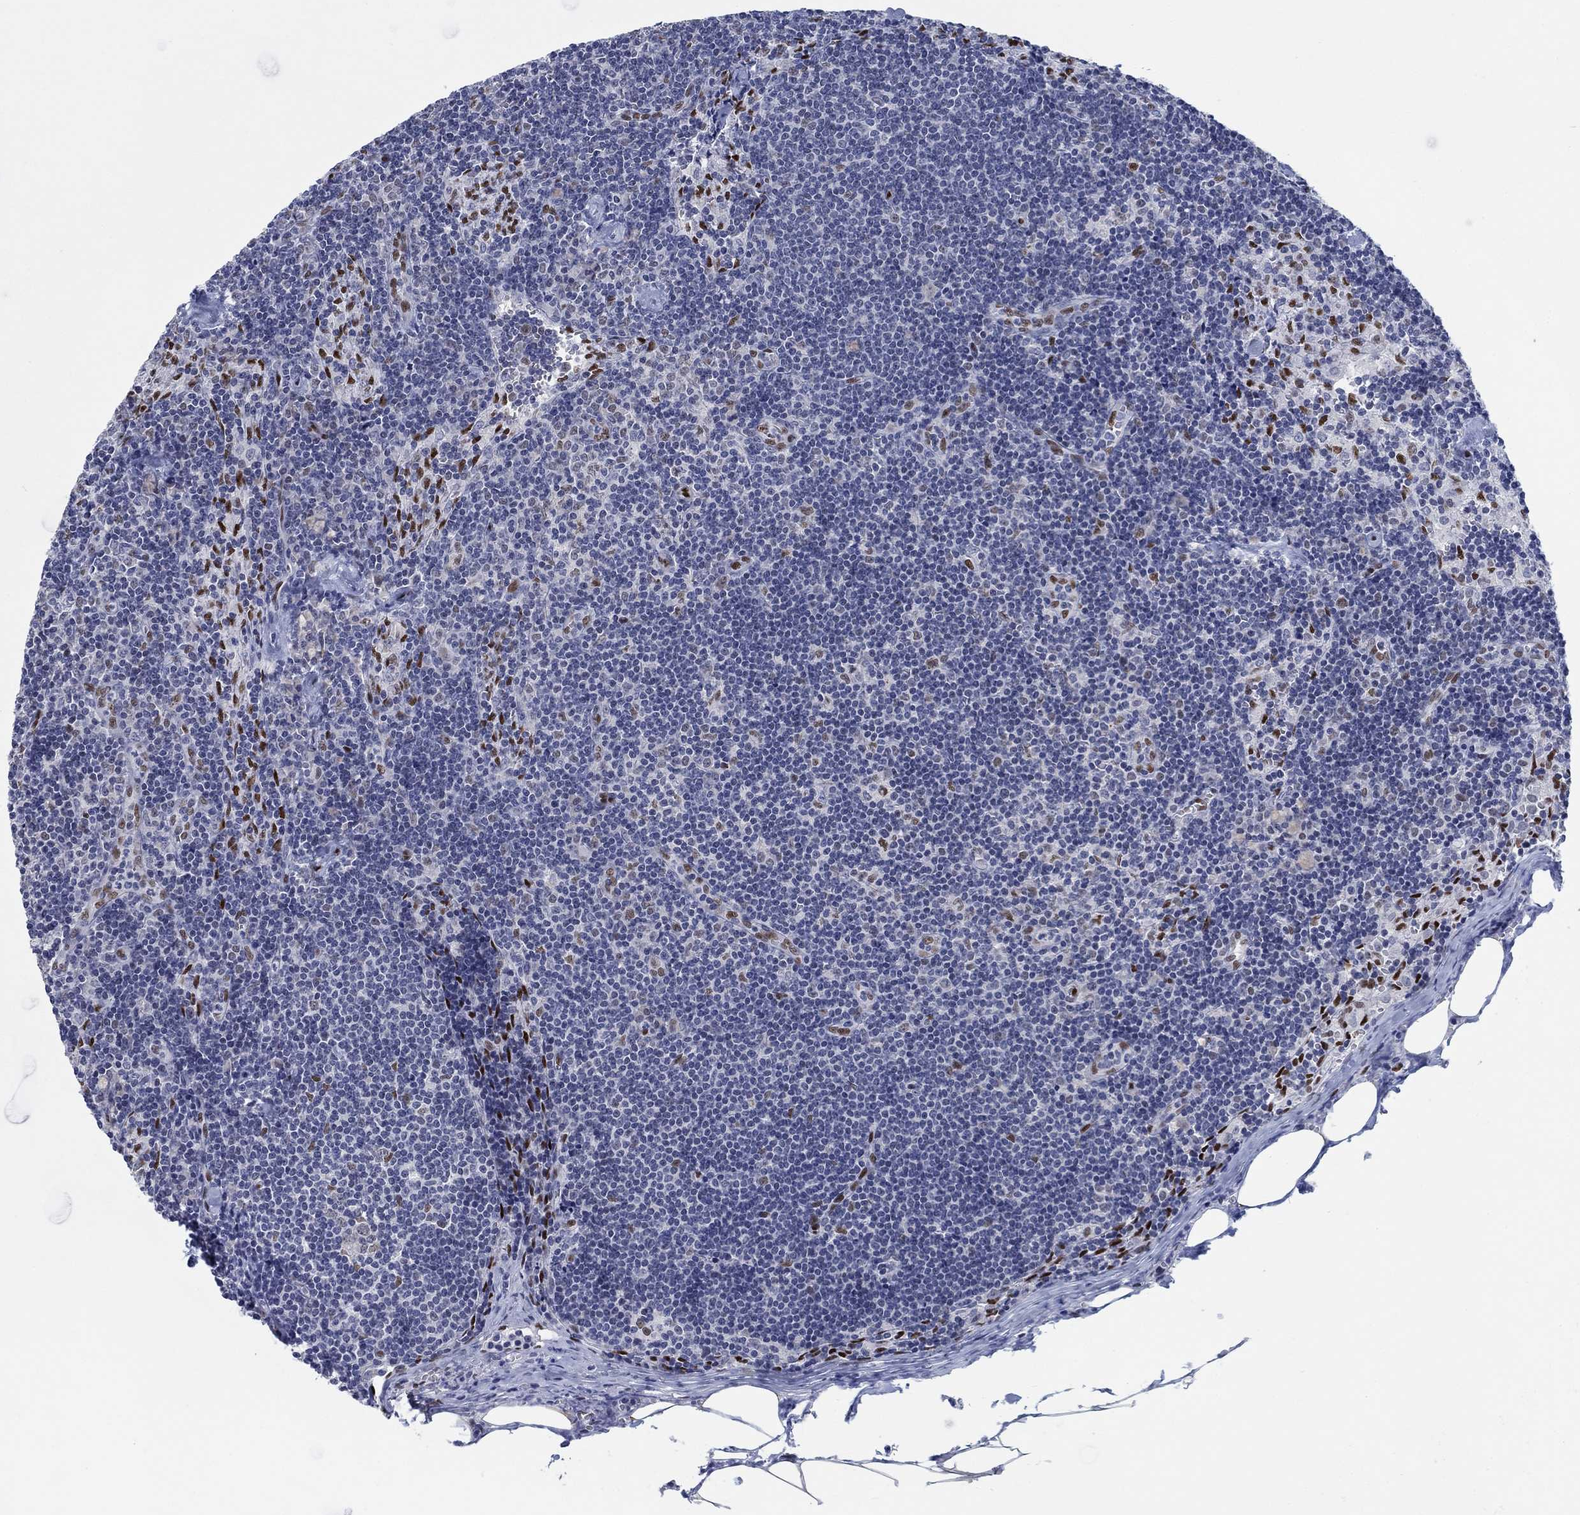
{"staining": {"intensity": "moderate", "quantity": "<25%", "location": "nuclear"}, "tissue": "lymph node", "cell_type": "Germinal center cells", "image_type": "normal", "snomed": [{"axis": "morphology", "description": "Normal tissue, NOS"}, {"axis": "topography", "description": "Lymph node"}], "caption": "Protein expression by immunohistochemistry (IHC) reveals moderate nuclear expression in approximately <25% of germinal center cells in benign lymph node.", "gene": "ZEB1", "patient": {"sex": "female", "age": 51}}